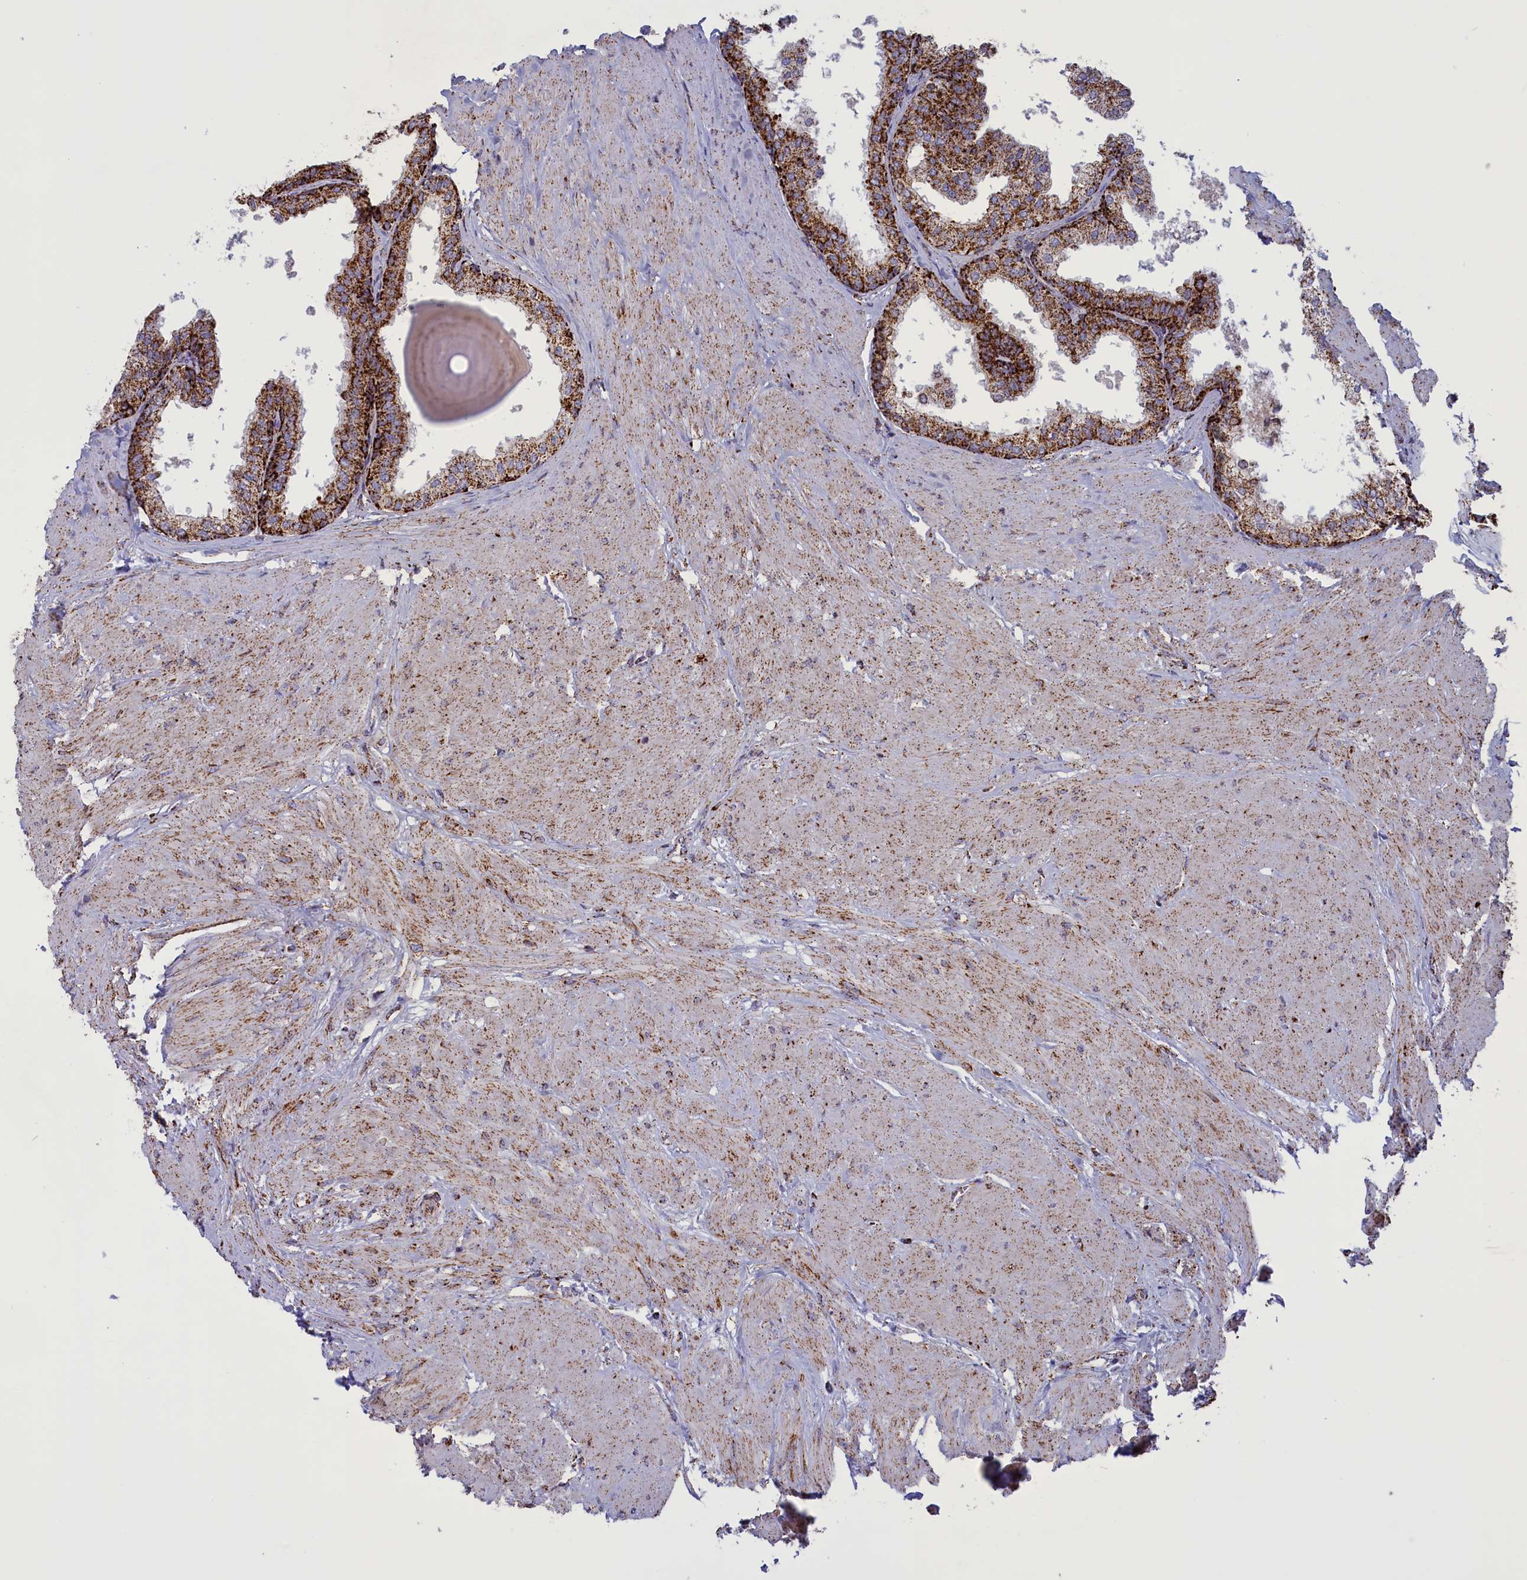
{"staining": {"intensity": "strong", "quantity": ">75%", "location": "cytoplasmic/membranous"}, "tissue": "prostate", "cell_type": "Glandular cells", "image_type": "normal", "snomed": [{"axis": "morphology", "description": "Normal tissue, NOS"}, {"axis": "topography", "description": "Prostate"}], "caption": "Protein analysis of unremarkable prostate shows strong cytoplasmic/membranous expression in approximately >75% of glandular cells.", "gene": "ISOC2", "patient": {"sex": "male", "age": 48}}